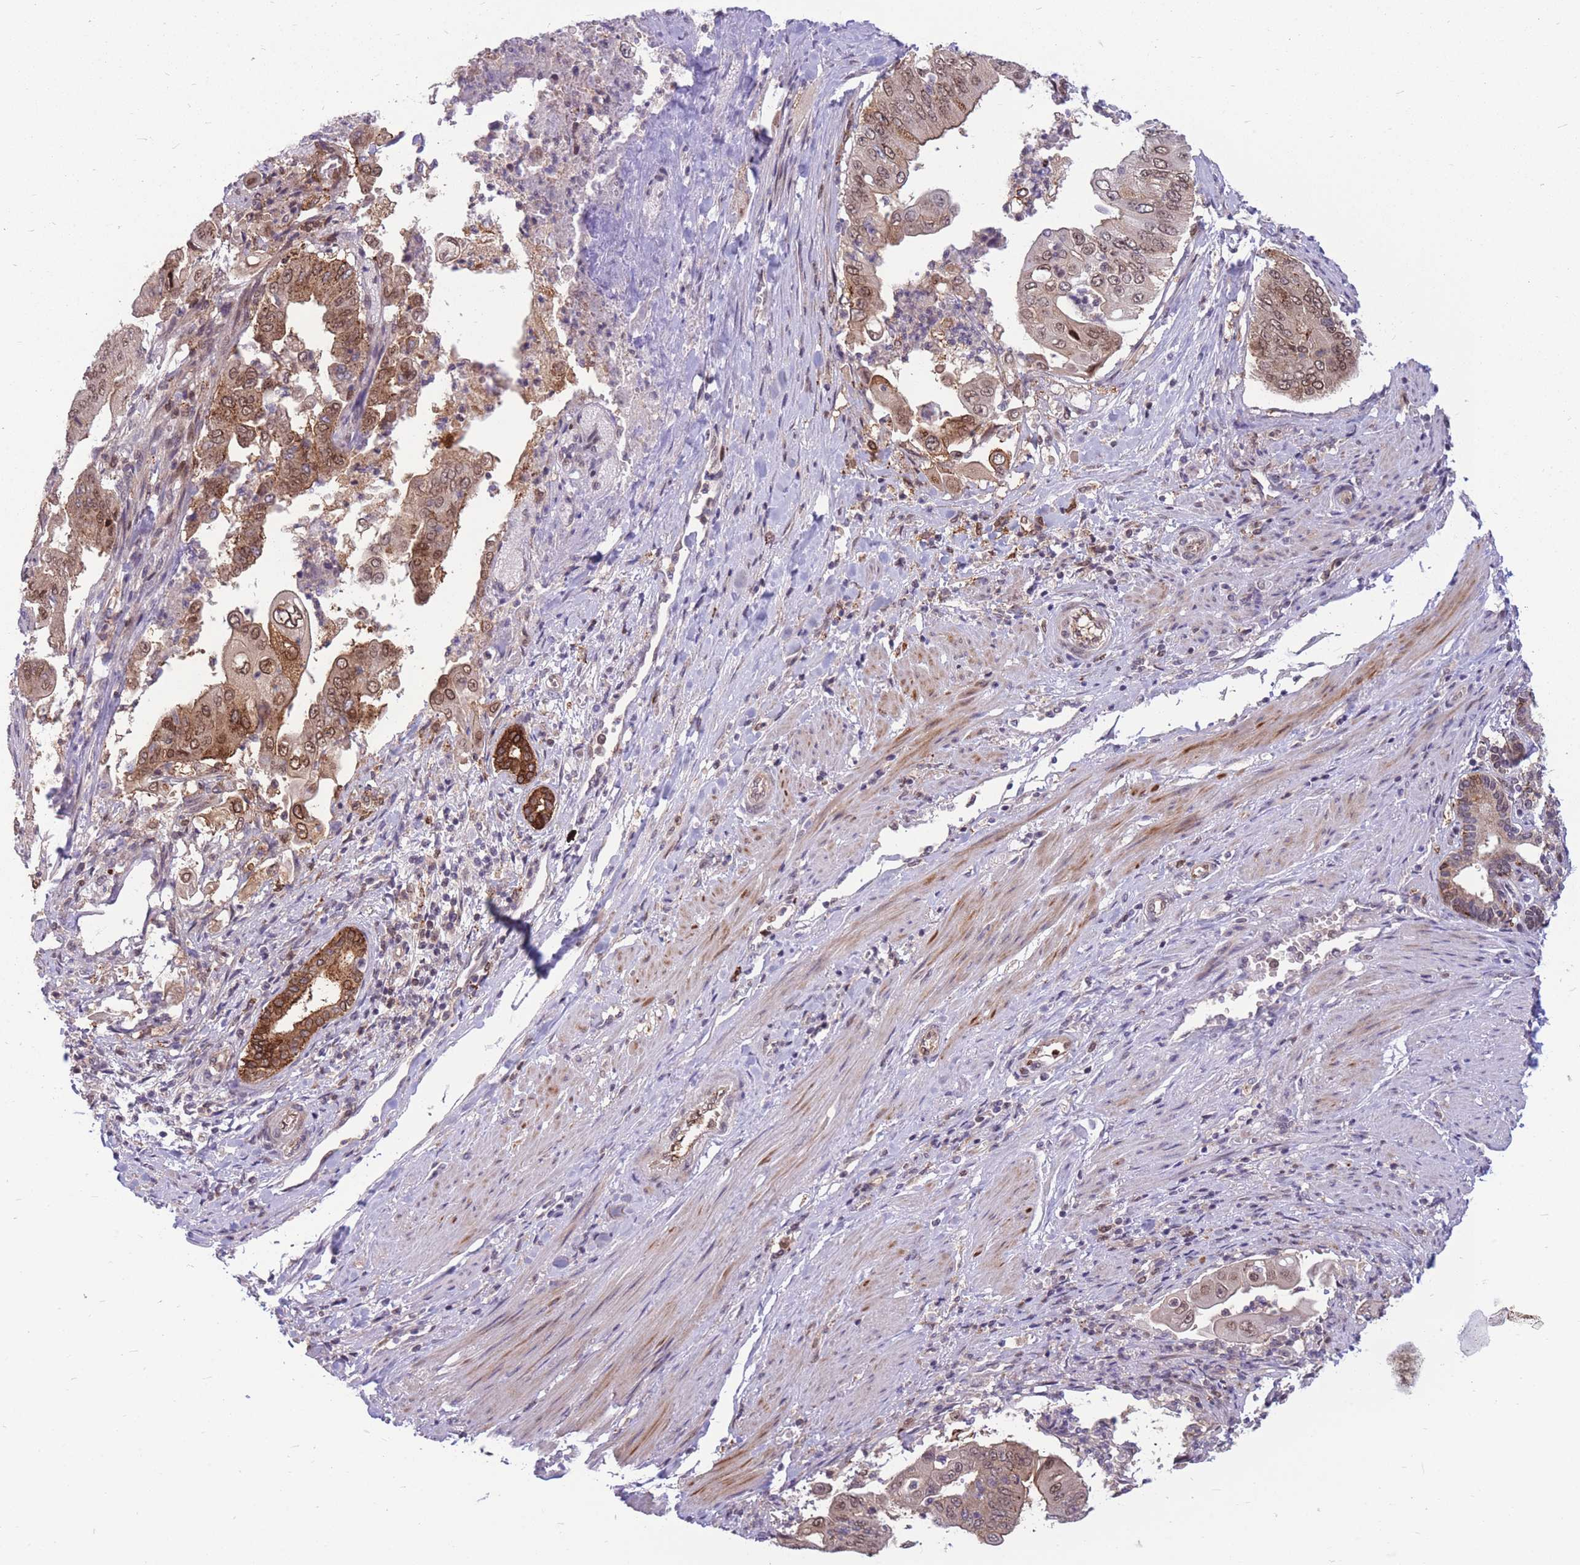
{"staining": {"intensity": "moderate", "quantity": ">75%", "location": "cytoplasmic/membranous,nuclear"}, "tissue": "pancreatic cancer", "cell_type": "Tumor cells", "image_type": "cancer", "snomed": [{"axis": "morphology", "description": "Adenocarcinoma, NOS"}, {"axis": "topography", "description": "Pancreas"}], "caption": "A micrograph showing moderate cytoplasmic/membranous and nuclear positivity in about >75% of tumor cells in pancreatic cancer (adenocarcinoma), as visualized by brown immunohistochemical staining.", "gene": "TCF20", "patient": {"sex": "female", "age": 77}}